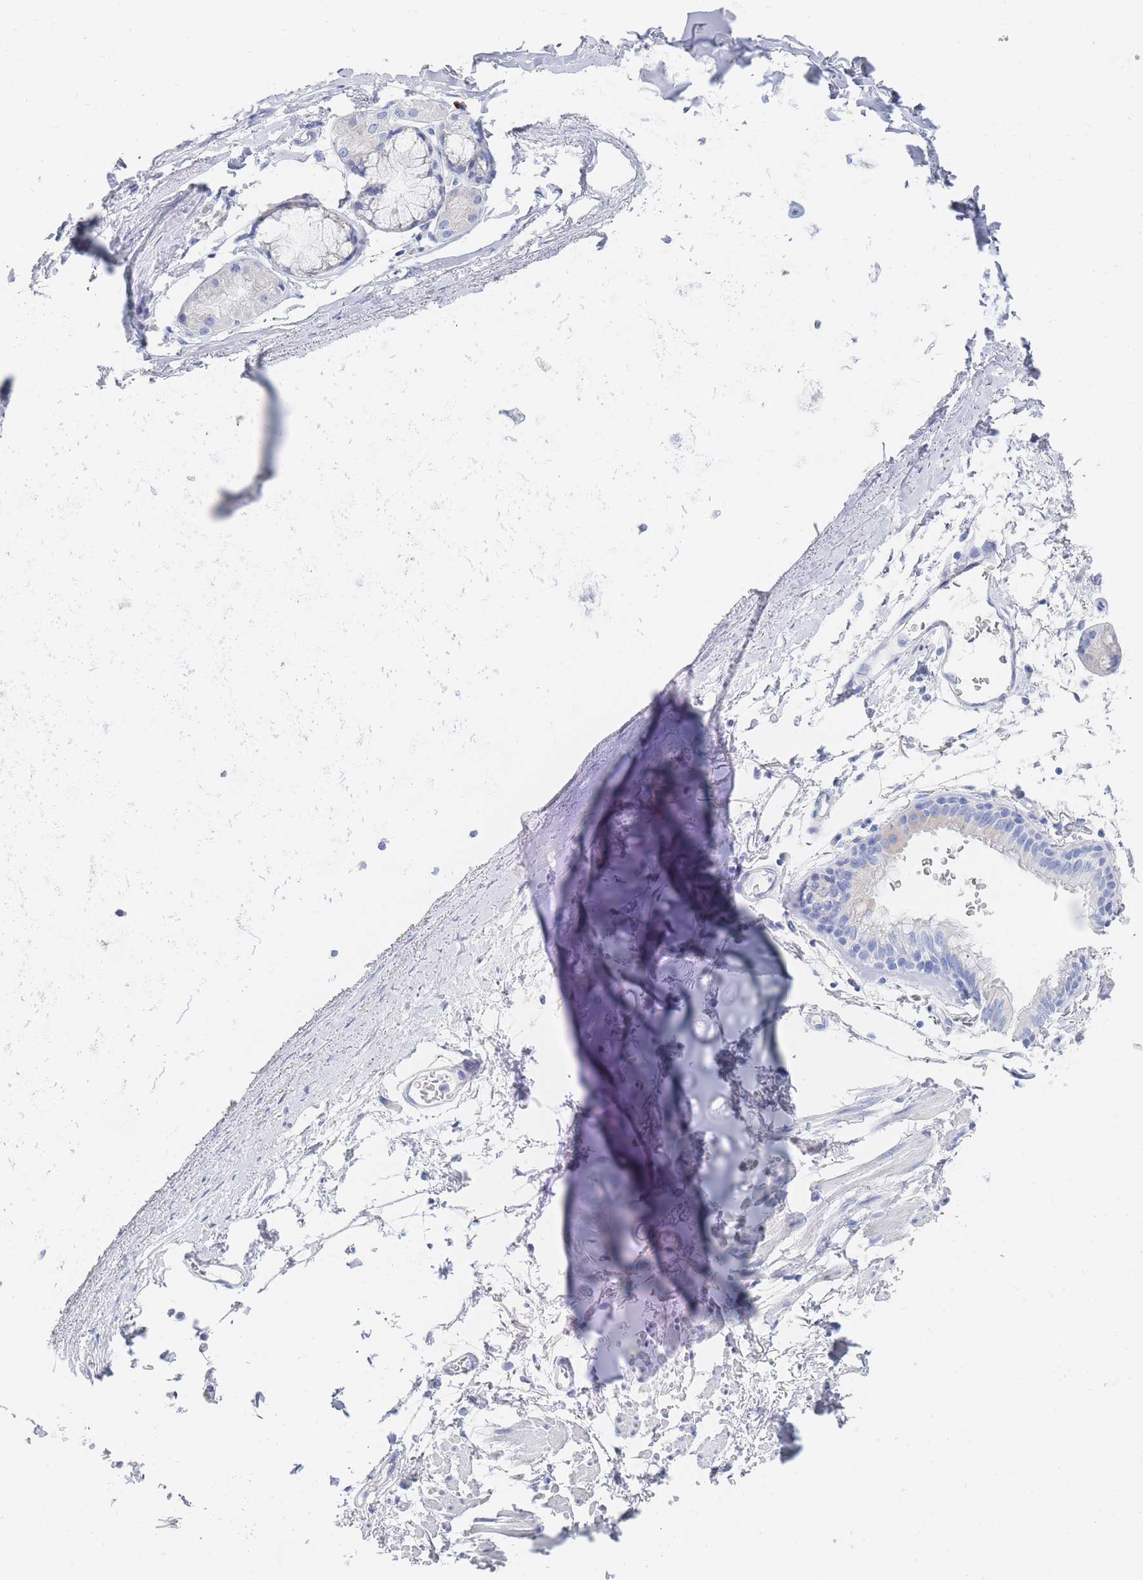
{"staining": {"intensity": "negative", "quantity": "none", "location": "none"}, "tissue": "adipose tissue", "cell_type": "Adipocytes", "image_type": "normal", "snomed": [{"axis": "morphology", "description": "Normal tissue, NOS"}, {"axis": "topography", "description": "Cartilage tissue"}], "caption": "This is an immunohistochemistry image of benign human adipose tissue. There is no staining in adipocytes.", "gene": "SLC25A35", "patient": {"sex": "male", "age": 73}}